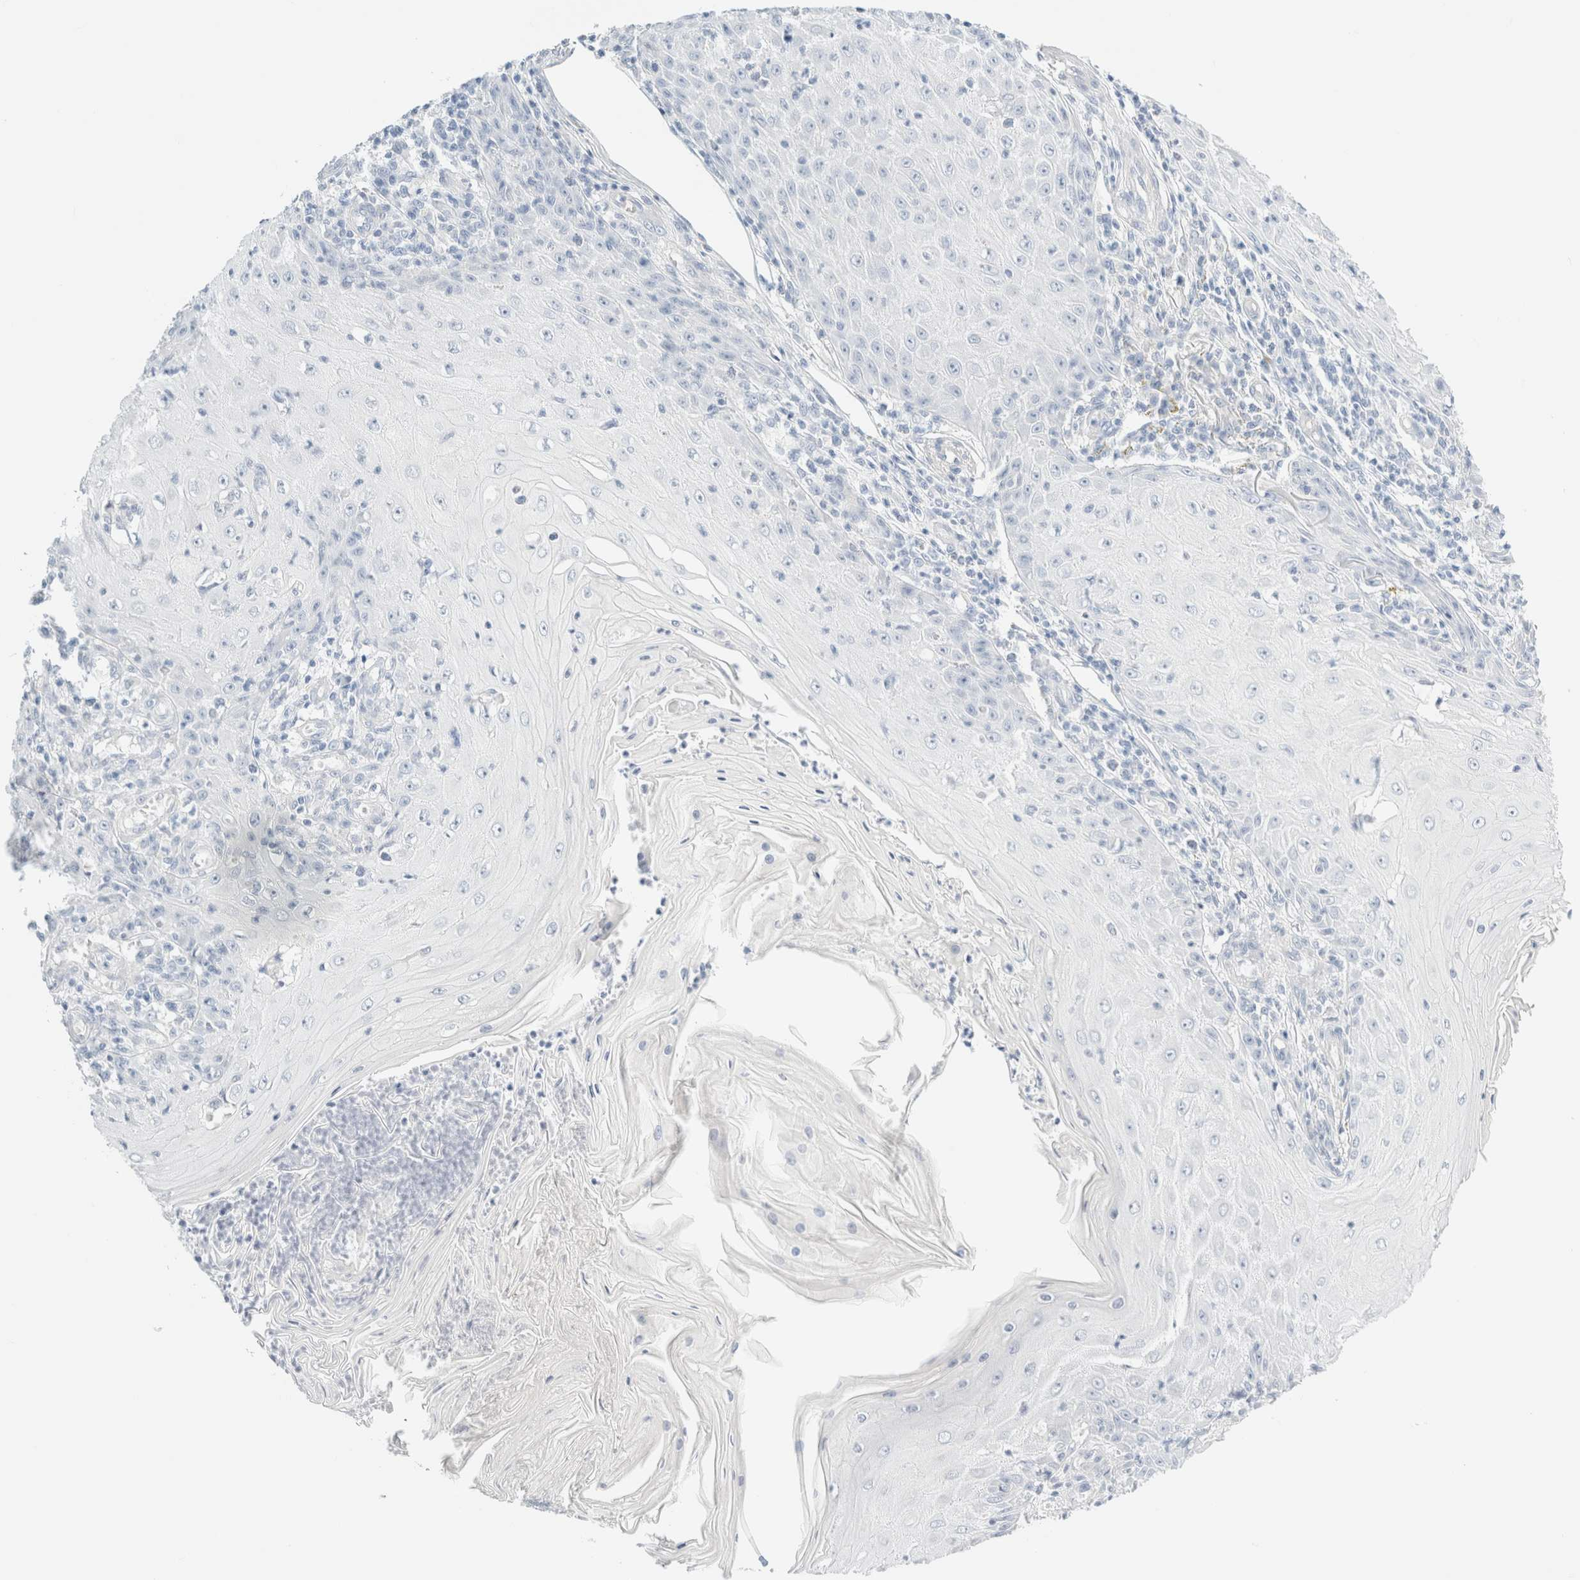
{"staining": {"intensity": "negative", "quantity": "none", "location": "none"}, "tissue": "skin cancer", "cell_type": "Tumor cells", "image_type": "cancer", "snomed": [{"axis": "morphology", "description": "Squamous cell carcinoma, NOS"}, {"axis": "topography", "description": "Skin"}], "caption": "DAB immunohistochemical staining of human squamous cell carcinoma (skin) shows no significant expression in tumor cells.", "gene": "DPYS", "patient": {"sex": "female", "age": 73}}